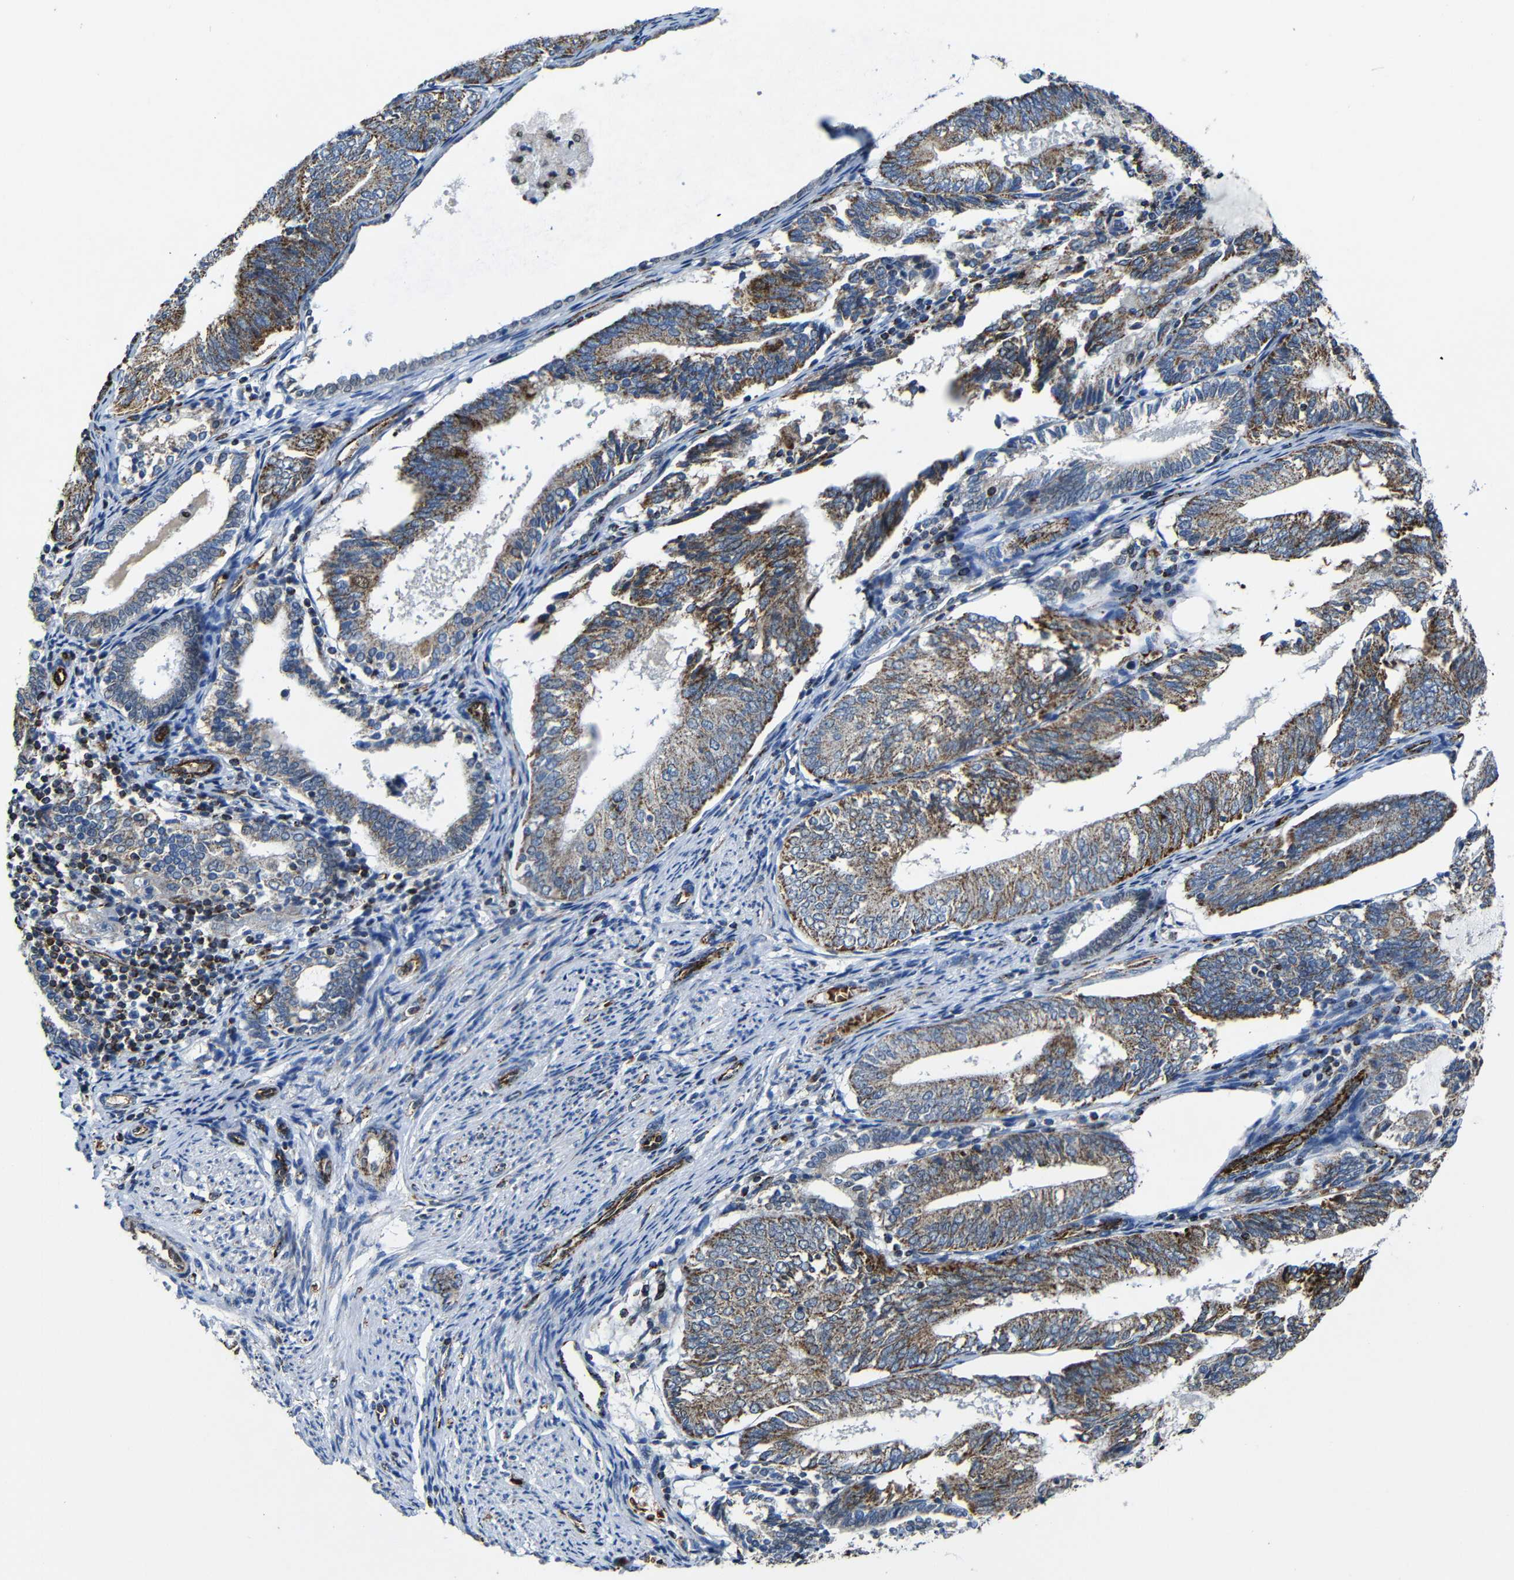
{"staining": {"intensity": "moderate", "quantity": "25%-75%", "location": "cytoplasmic/membranous"}, "tissue": "endometrial cancer", "cell_type": "Tumor cells", "image_type": "cancer", "snomed": [{"axis": "morphology", "description": "Adenocarcinoma, NOS"}, {"axis": "topography", "description": "Endometrium"}], "caption": "IHC photomicrograph of endometrial cancer stained for a protein (brown), which reveals medium levels of moderate cytoplasmic/membranous staining in approximately 25%-75% of tumor cells.", "gene": "CA5B", "patient": {"sex": "female", "age": 81}}